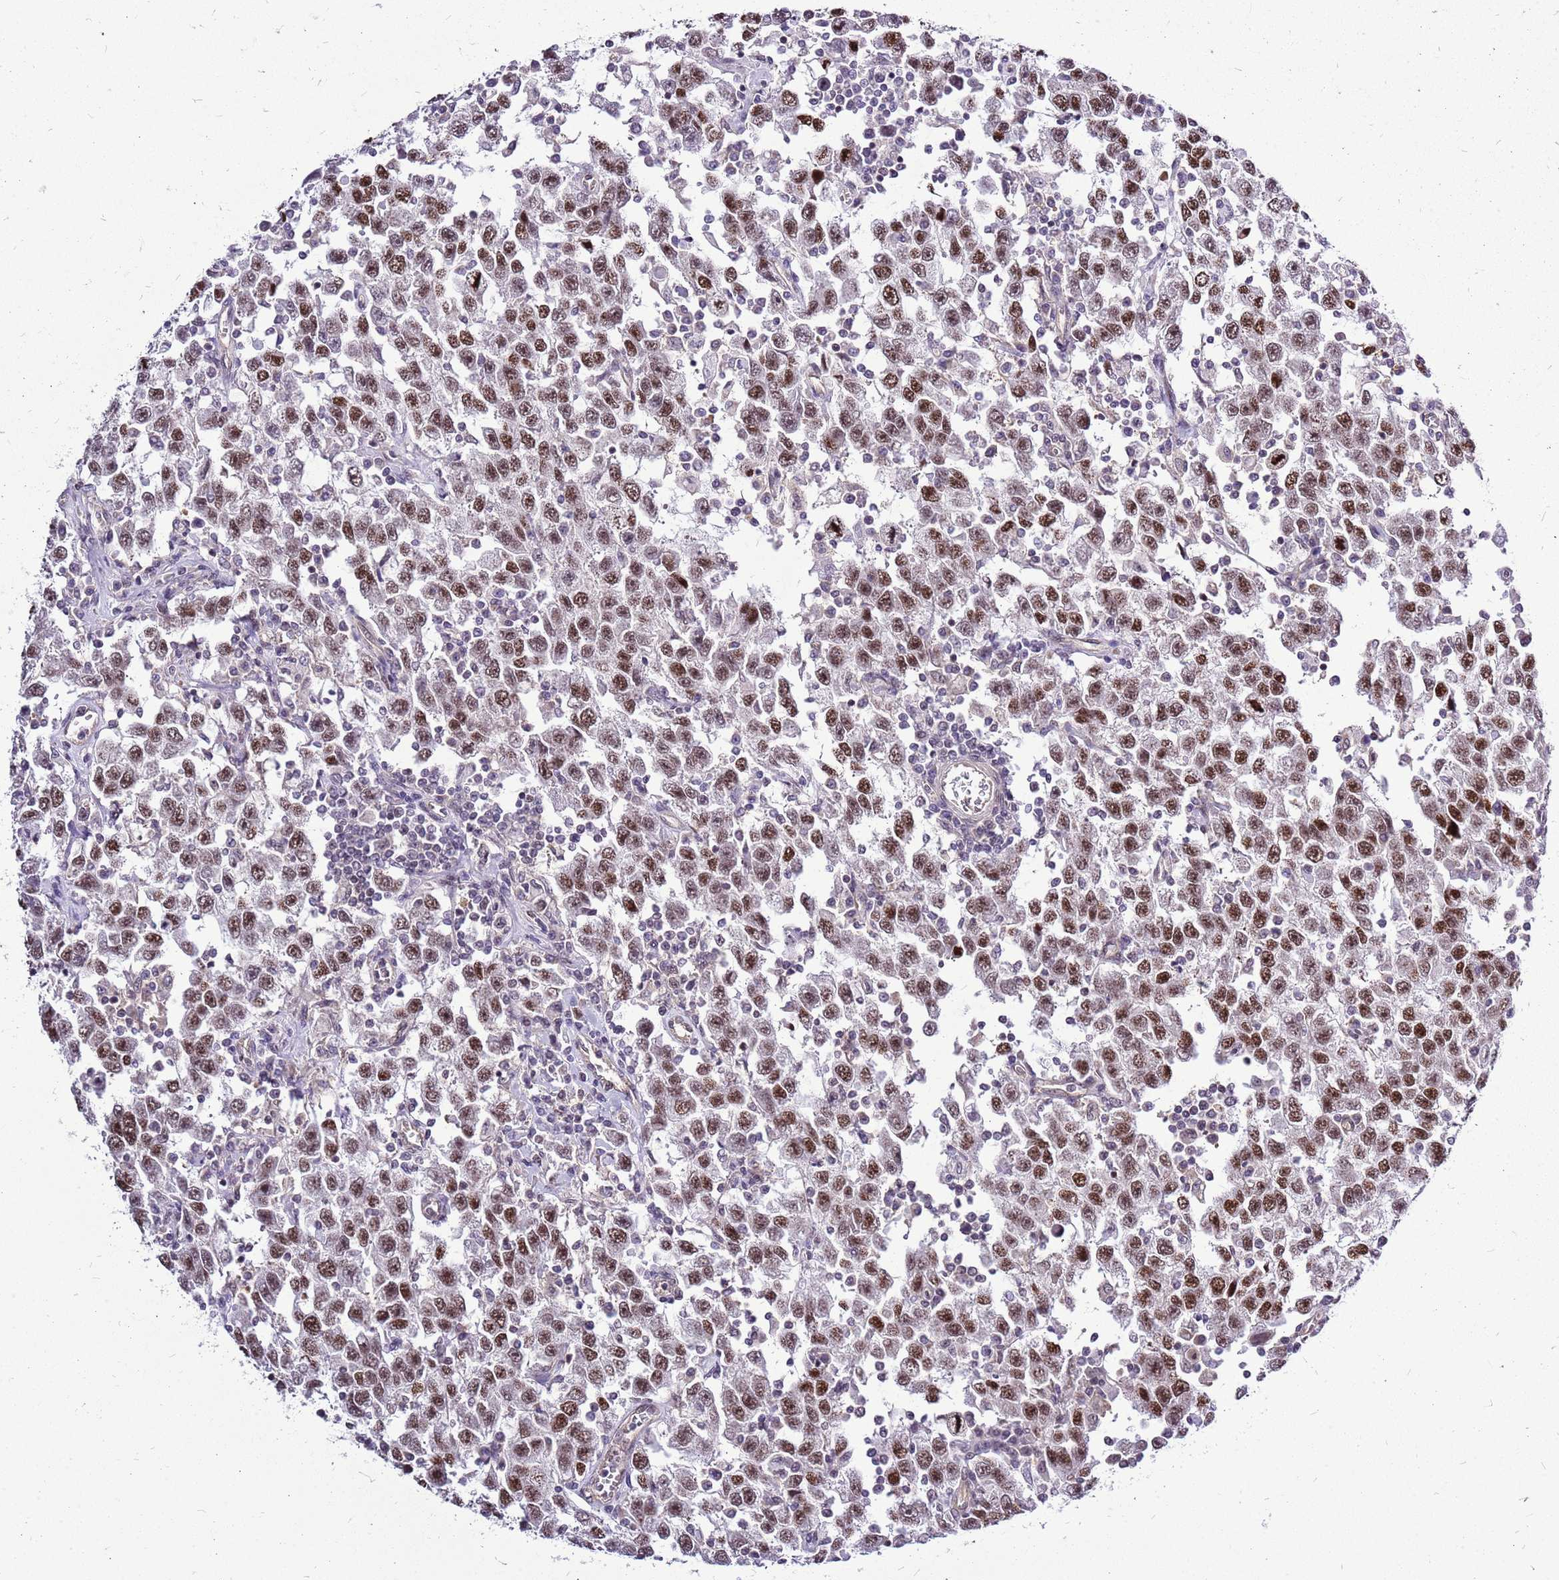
{"staining": {"intensity": "moderate", "quantity": ">75%", "location": "nuclear"}, "tissue": "testis cancer", "cell_type": "Tumor cells", "image_type": "cancer", "snomed": [{"axis": "morphology", "description": "Seminoma, NOS"}, {"axis": "topography", "description": "Testis"}], "caption": "Brown immunohistochemical staining in testis cancer reveals moderate nuclear staining in about >75% of tumor cells. (Stains: DAB (3,3'-diaminobenzidine) in brown, nuclei in blue, Microscopy: brightfield microscopy at high magnification).", "gene": "CCDC166", "patient": {"sex": "male", "age": 41}}